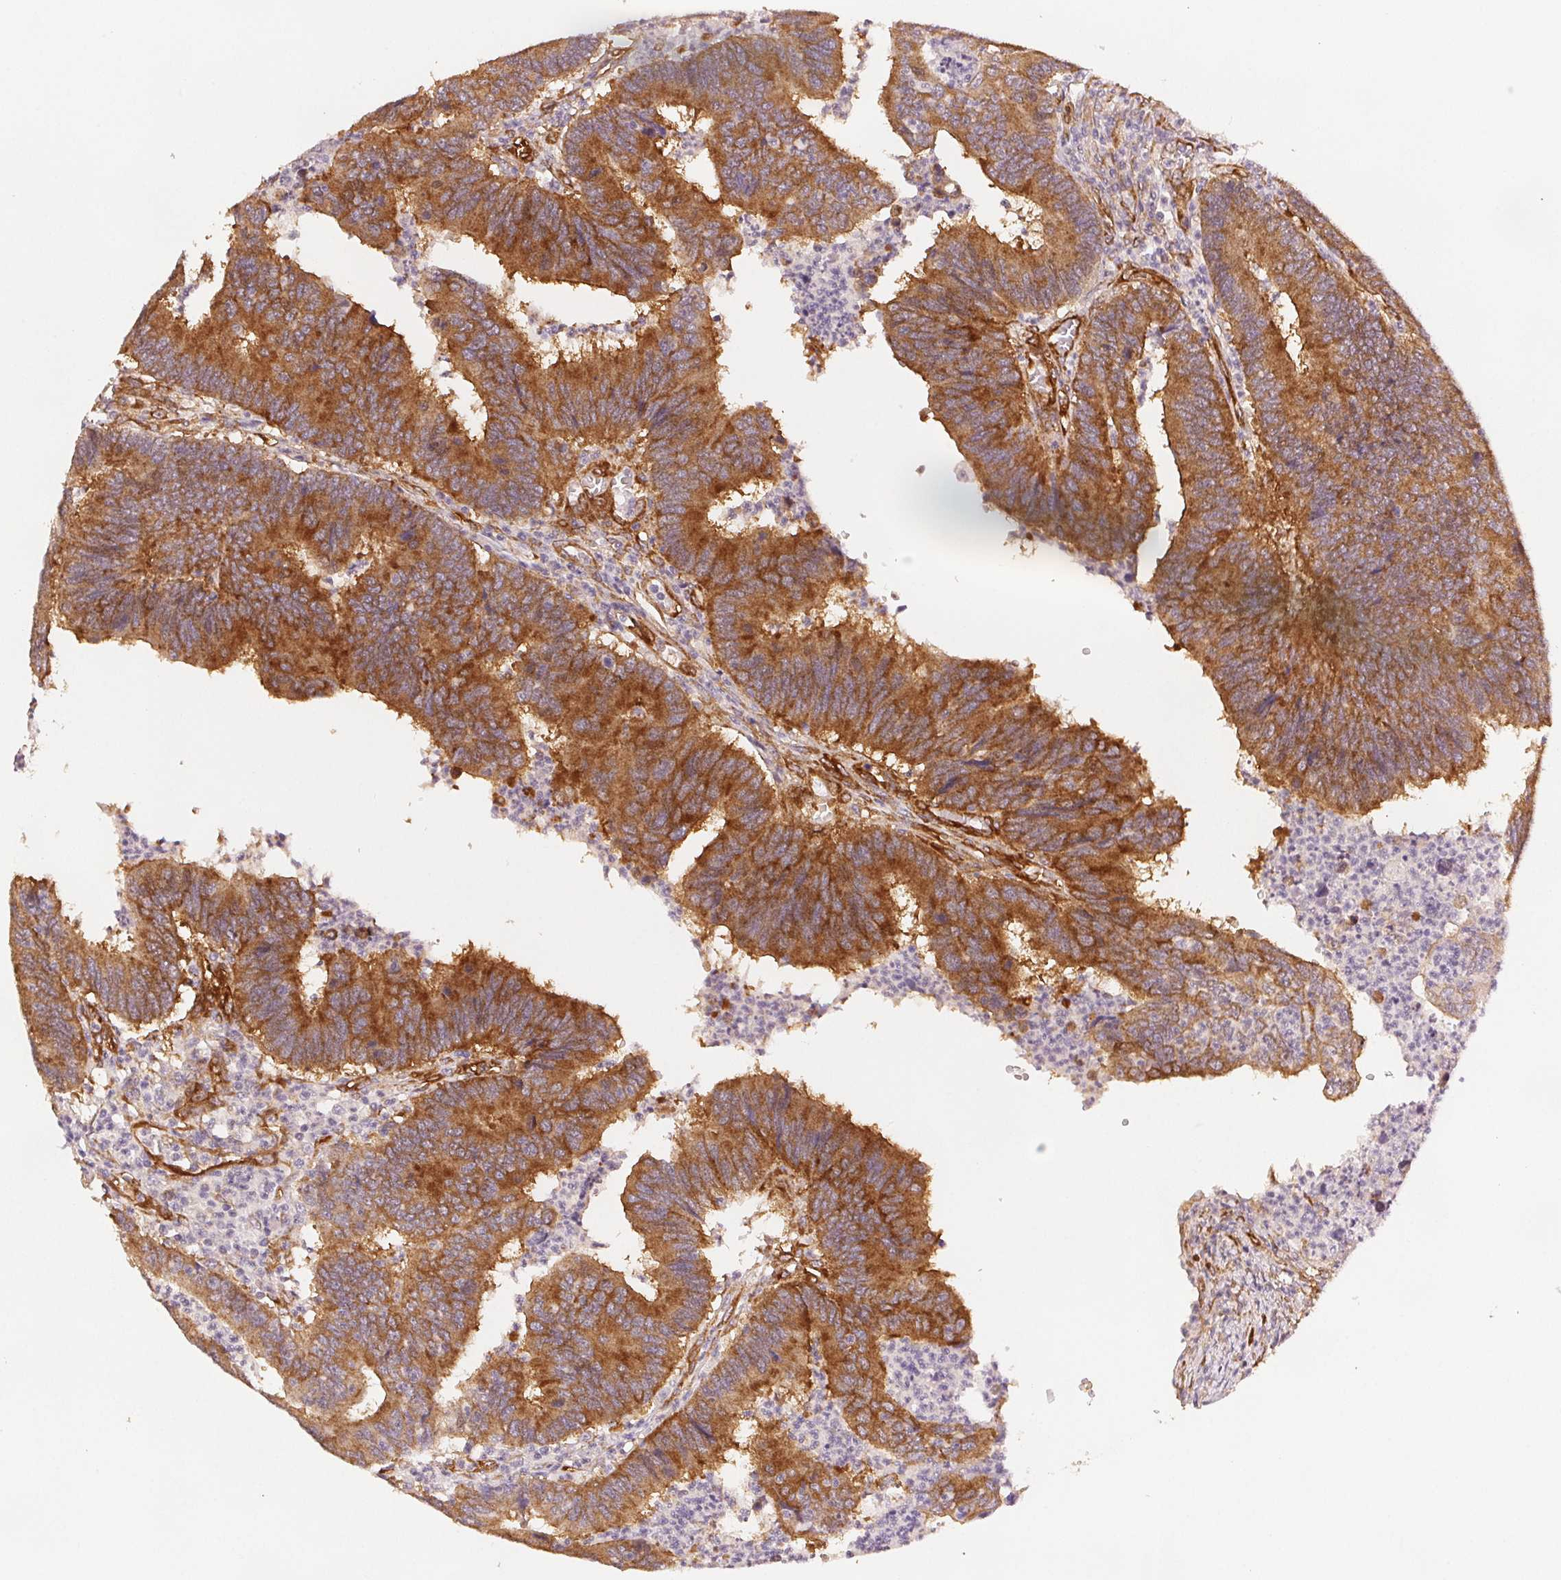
{"staining": {"intensity": "moderate", "quantity": ">75%", "location": "cytoplasmic/membranous"}, "tissue": "colorectal cancer", "cell_type": "Tumor cells", "image_type": "cancer", "snomed": [{"axis": "morphology", "description": "Adenocarcinoma, NOS"}, {"axis": "topography", "description": "Colon"}], "caption": "IHC of human colorectal cancer (adenocarcinoma) exhibits medium levels of moderate cytoplasmic/membranous staining in about >75% of tumor cells.", "gene": "DIAPH2", "patient": {"sex": "female", "age": 67}}